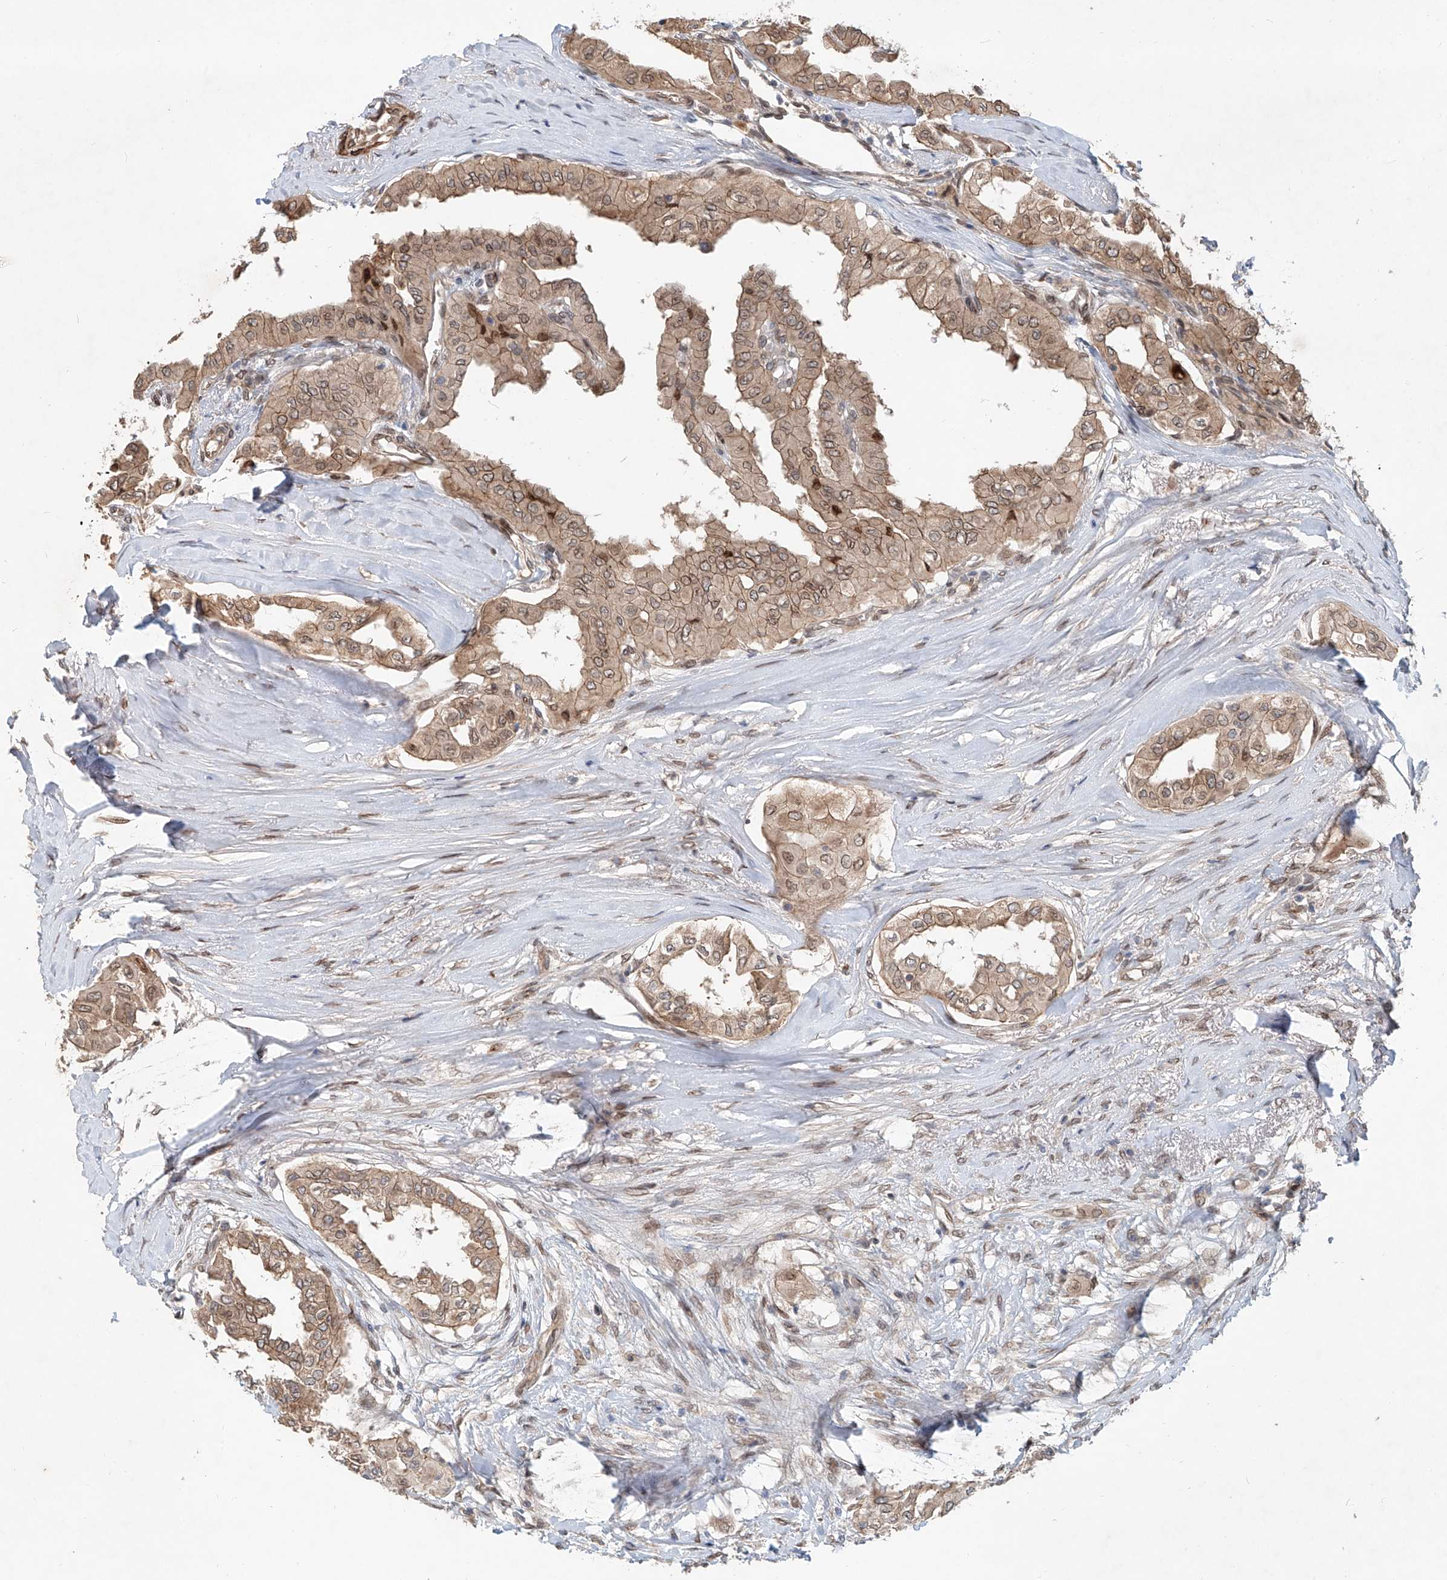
{"staining": {"intensity": "moderate", "quantity": ">75%", "location": "cytoplasmic/membranous,nuclear"}, "tissue": "thyroid cancer", "cell_type": "Tumor cells", "image_type": "cancer", "snomed": [{"axis": "morphology", "description": "Papillary adenocarcinoma, NOS"}, {"axis": "topography", "description": "Thyroid gland"}], "caption": "This photomicrograph reveals IHC staining of thyroid papillary adenocarcinoma, with medium moderate cytoplasmic/membranous and nuclear expression in about >75% of tumor cells.", "gene": "SASH1", "patient": {"sex": "female", "age": 59}}